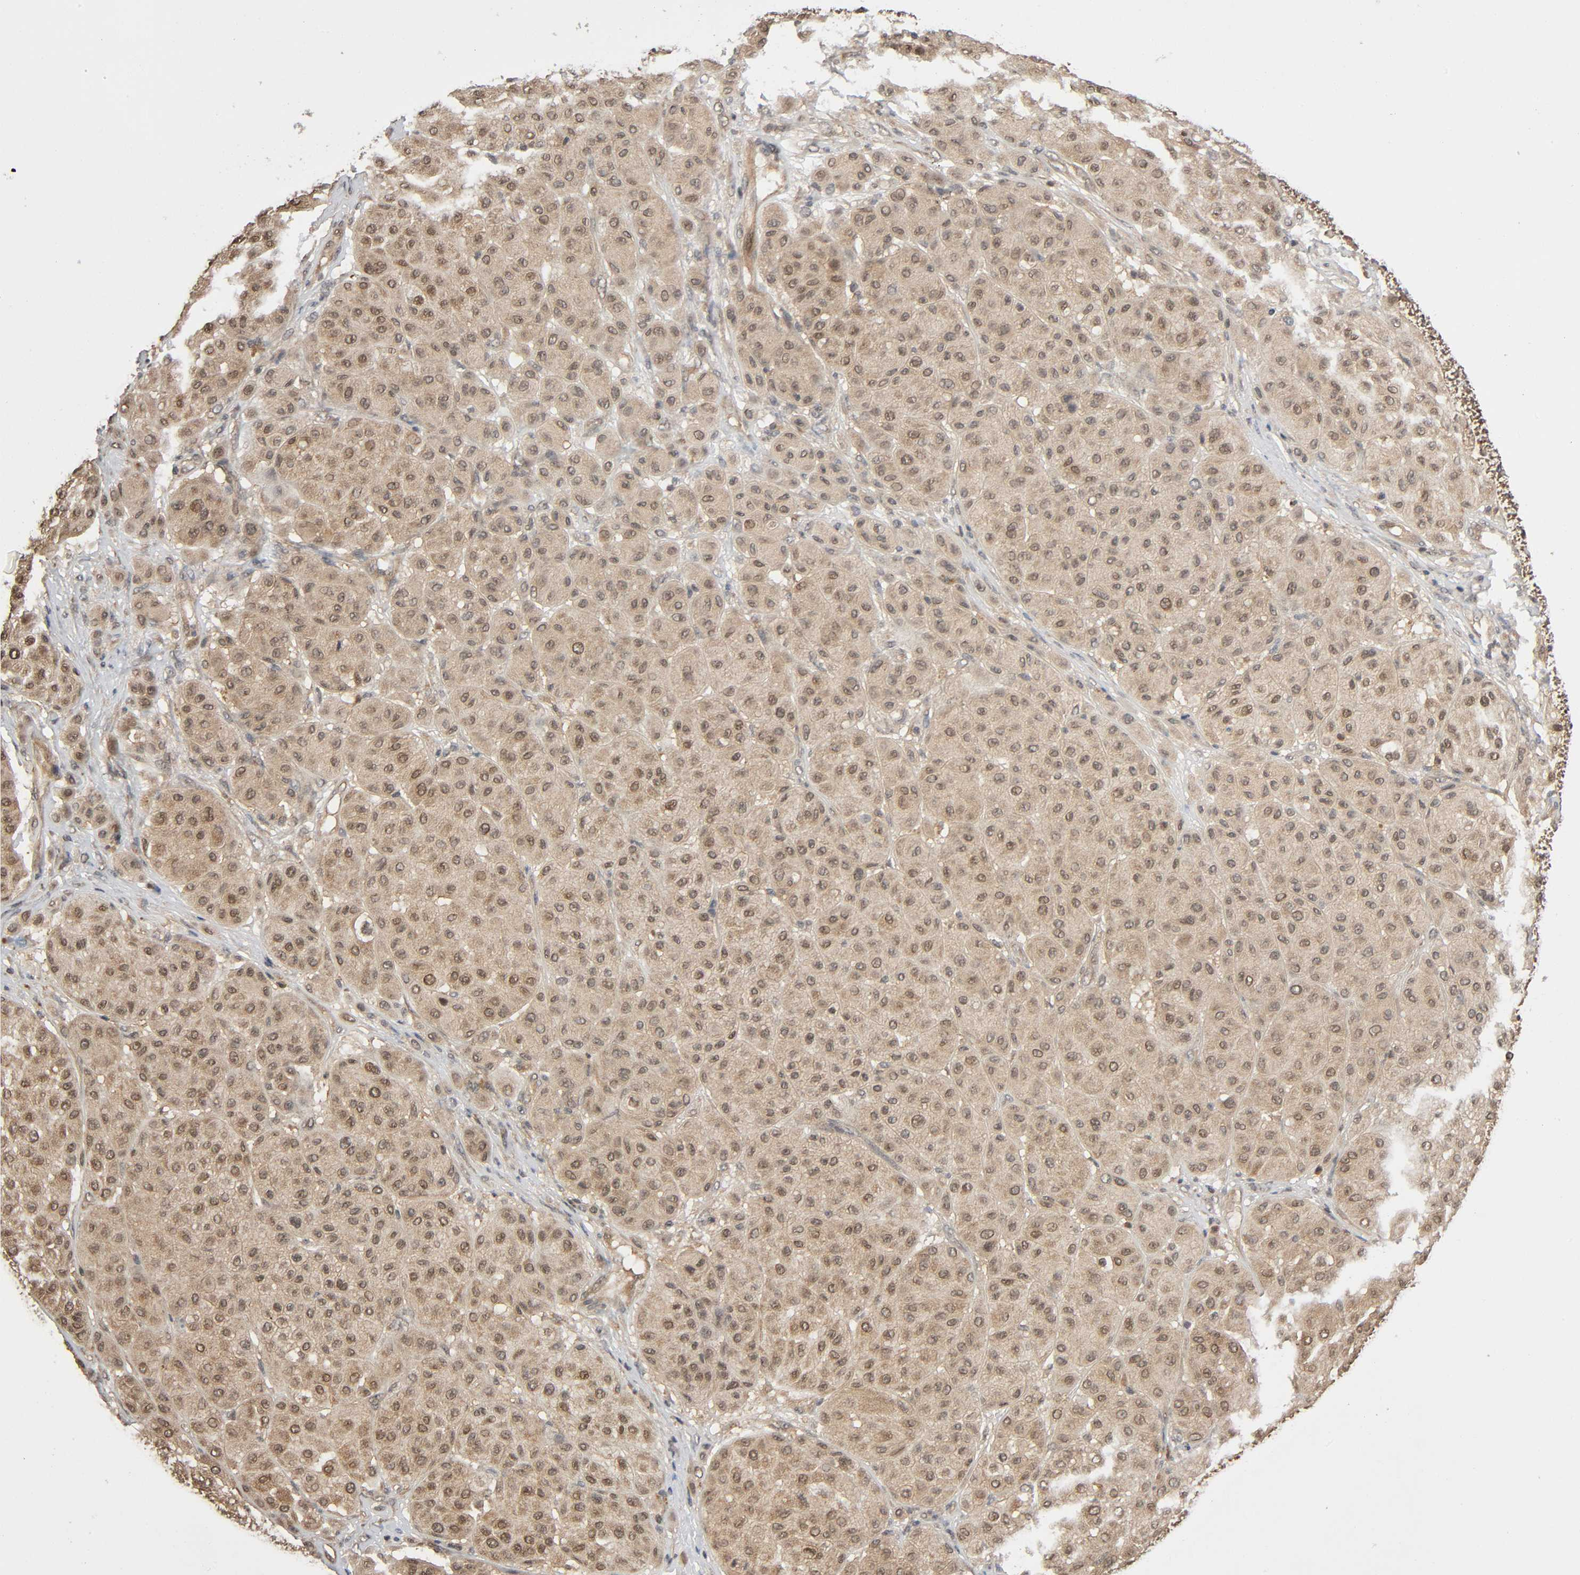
{"staining": {"intensity": "weak", "quantity": ">75%", "location": "cytoplasmic/membranous,nuclear"}, "tissue": "melanoma", "cell_type": "Tumor cells", "image_type": "cancer", "snomed": [{"axis": "morphology", "description": "Normal tissue, NOS"}, {"axis": "morphology", "description": "Malignant melanoma, Metastatic site"}, {"axis": "topography", "description": "Skin"}], "caption": "Protein staining by IHC displays weak cytoplasmic/membranous and nuclear expression in approximately >75% of tumor cells in melanoma.", "gene": "NEDD8", "patient": {"sex": "male", "age": 41}}